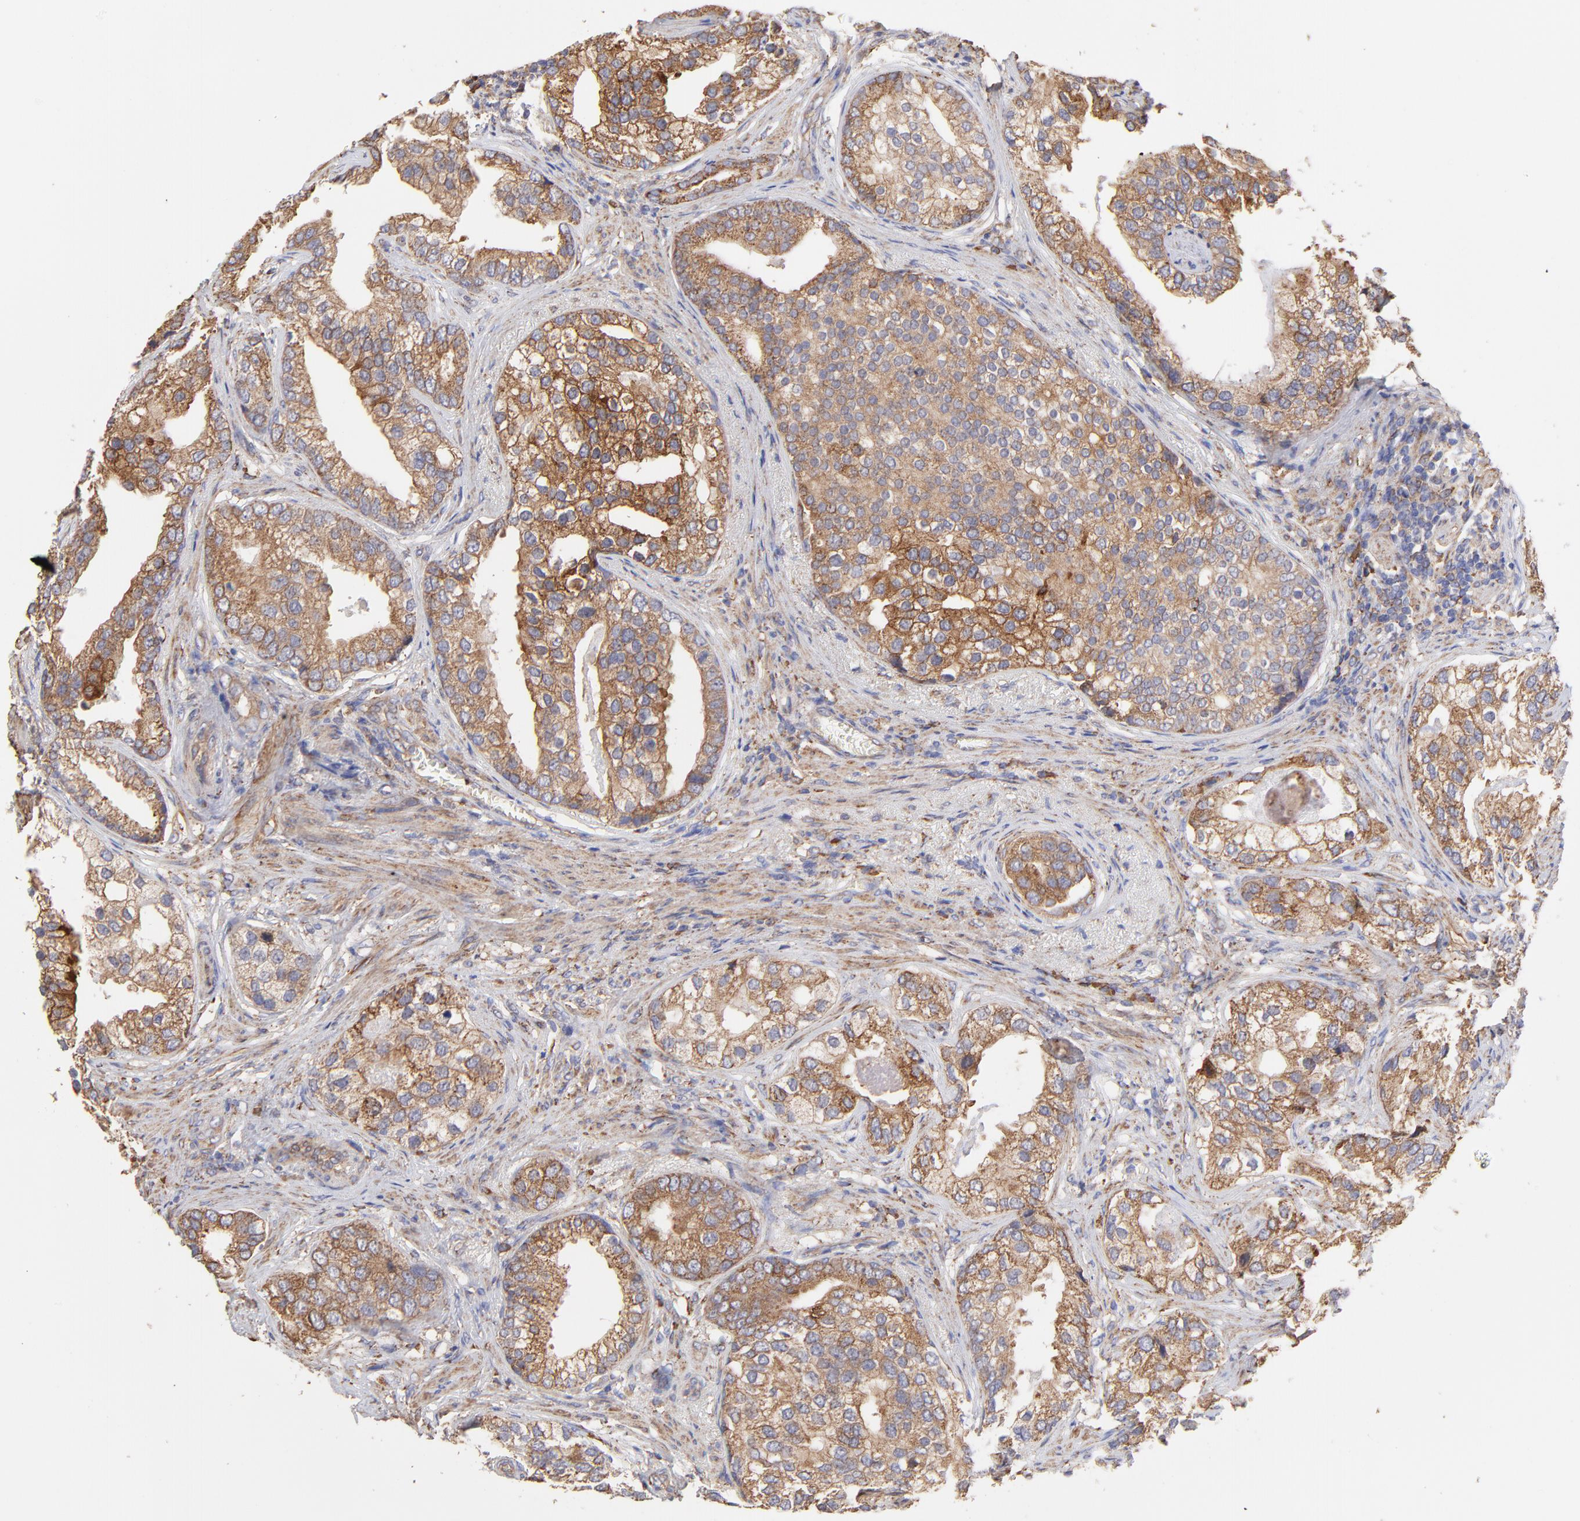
{"staining": {"intensity": "strong", "quantity": ">75%", "location": "cytoplasmic/membranous"}, "tissue": "prostate cancer", "cell_type": "Tumor cells", "image_type": "cancer", "snomed": [{"axis": "morphology", "description": "Adenocarcinoma, Low grade"}, {"axis": "topography", "description": "Prostate"}], "caption": "This photomicrograph exhibits immunohistochemistry (IHC) staining of human prostate cancer, with high strong cytoplasmic/membranous positivity in about >75% of tumor cells.", "gene": "PFKM", "patient": {"sex": "male", "age": 71}}